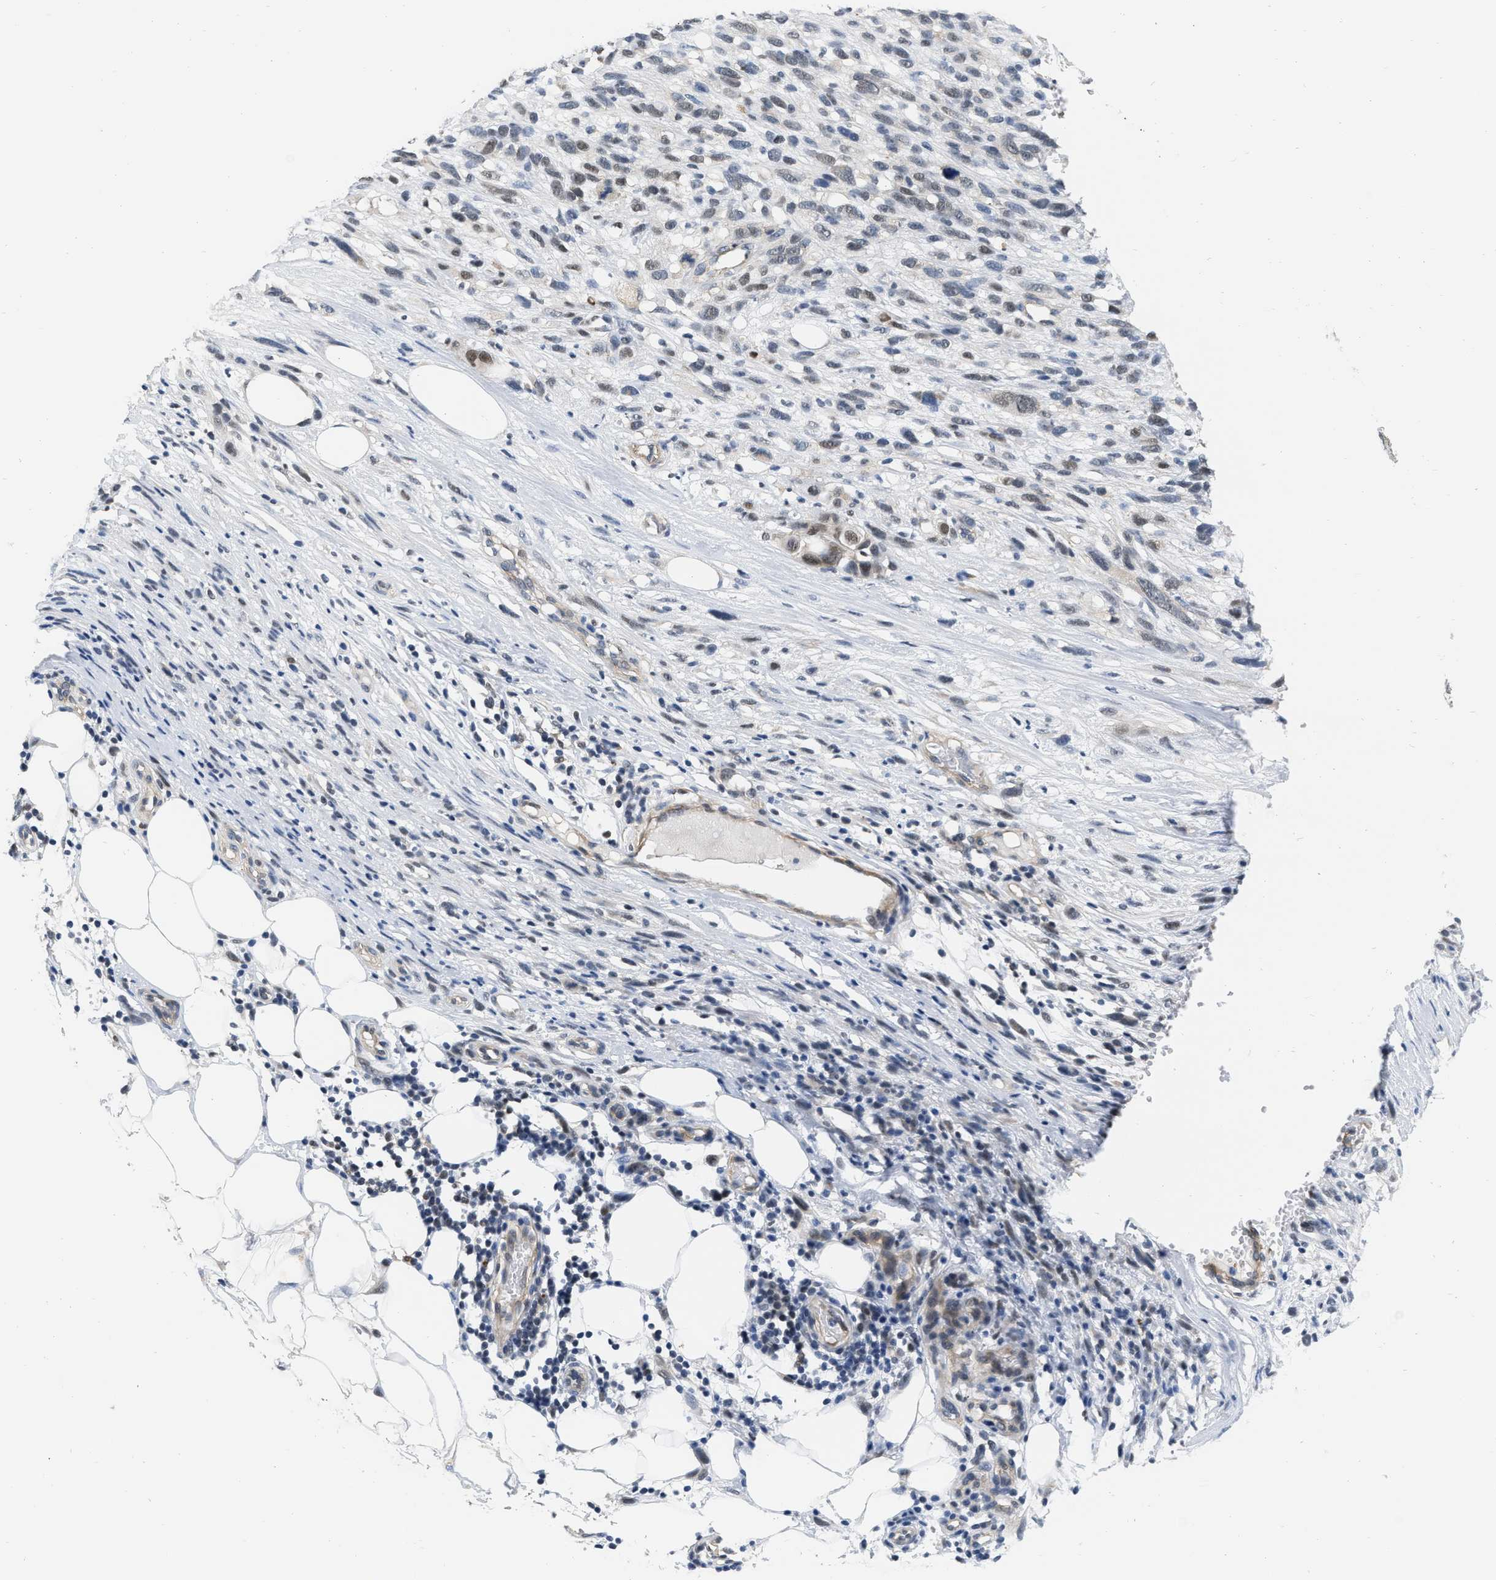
{"staining": {"intensity": "negative", "quantity": "none", "location": "none"}, "tissue": "melanoma", "cell_type": "Tumor cells", "image_type": "cancer", "snomed": [{"axis": "morphology", "description": "Malignant melanoma, NOS"}, {"axis": "topography", "description": "Skin"}], "caption": "Human melanoma stained for a protein using IHC reveals no staining in tumor cells.", "gene": "NAPEPLD", "patient": {"sex": "female", "age": 55}}